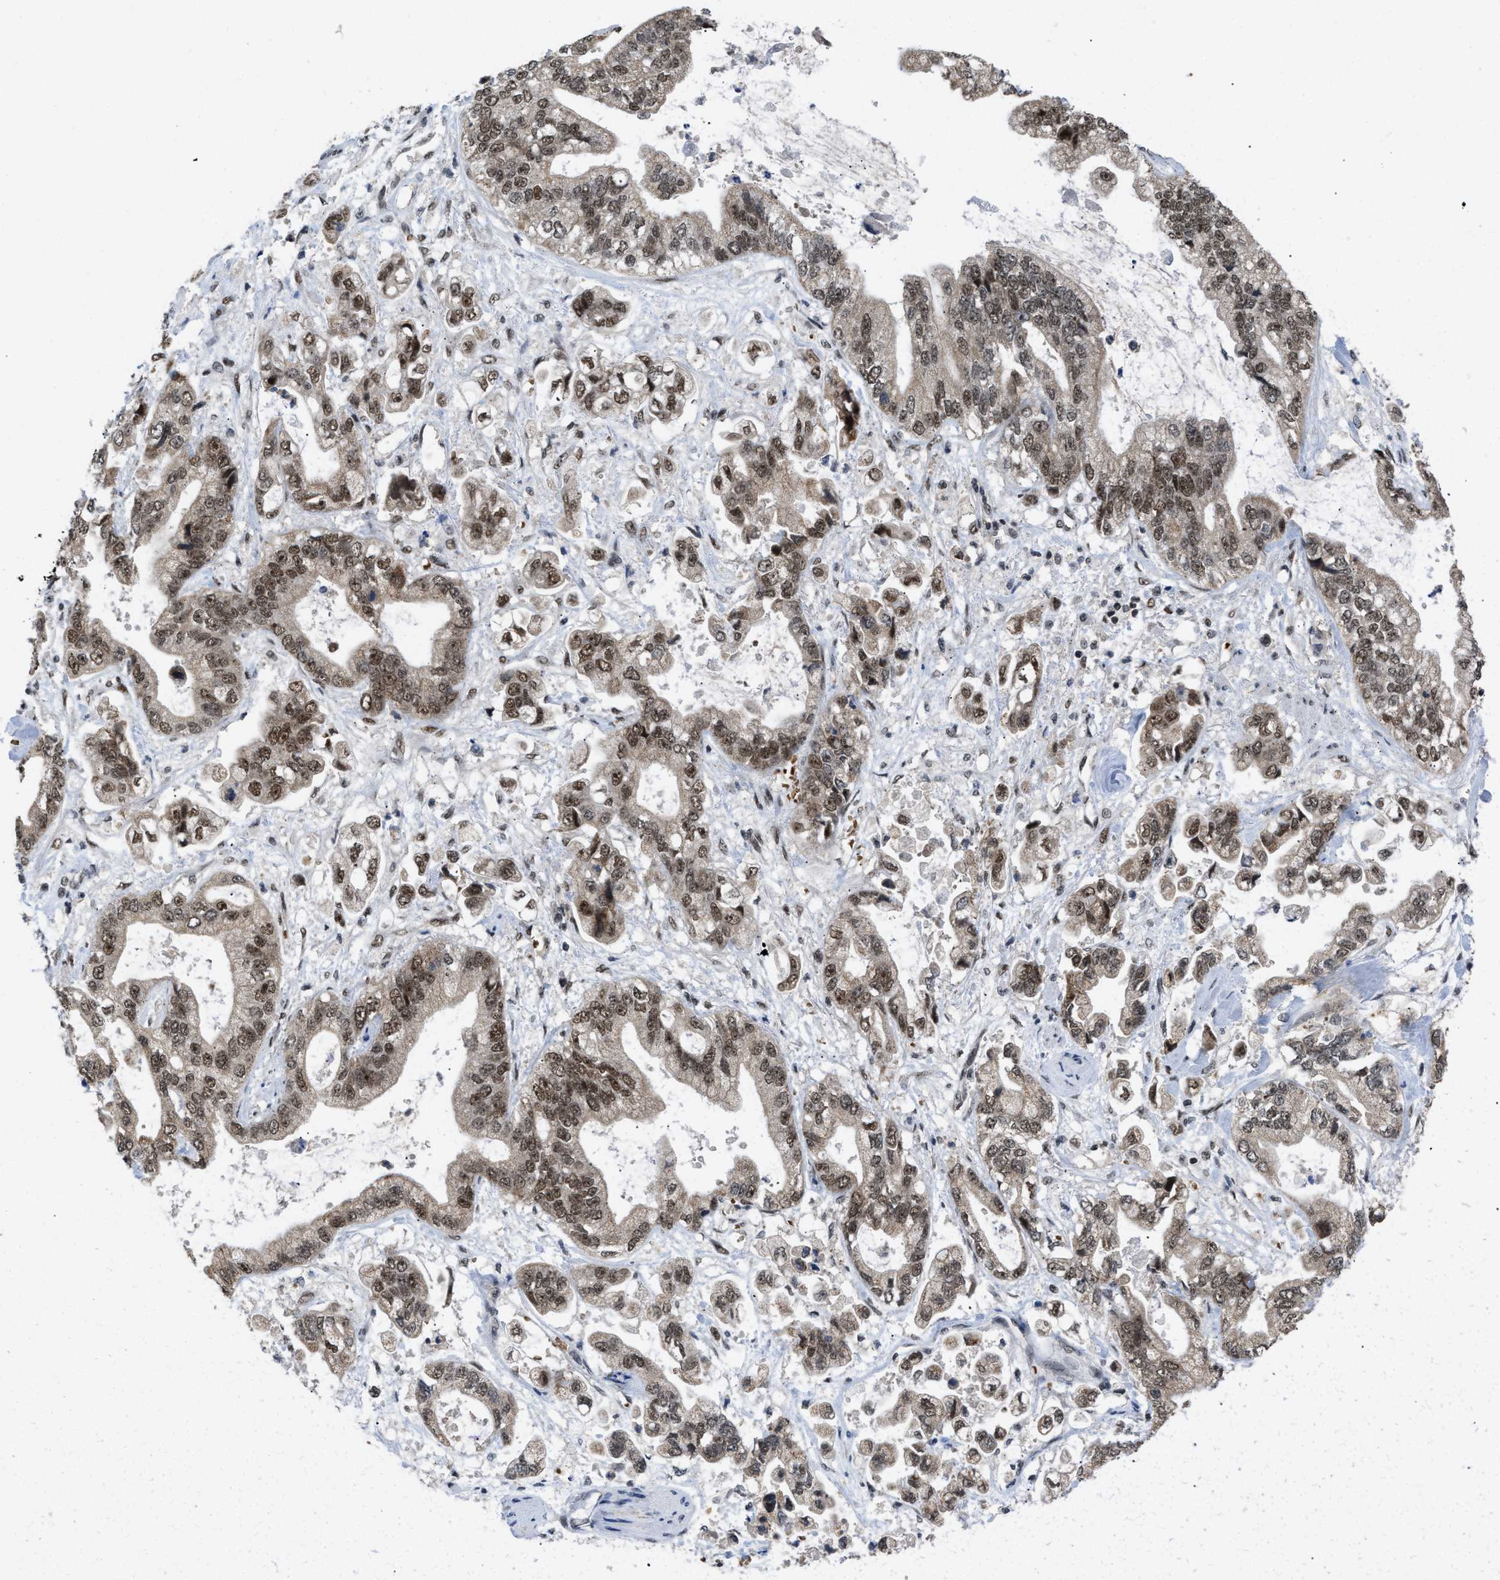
{"staining": {"intensity": "moderate", "quantity": ">75%", "location": "nuclear"}, "tissue": "stomach cancer", "cell_type": "Tumor cells", "image_type": "cancer", "snomed": [{"axis": "morphology", "description": "Normal tissue, NOS"}, {"axis": "morphology", "description": "Adenocarcinoma, NOS"}, {"axis": "topography", "description": "Stomach"}], "caption": "The immunohistochemical stain shows moderate nuclear staining in tumor cells of stomach adenocarcinoma tissue. The staining was performed using DAB (3,3'-diaminobenzidine), with brown indicating positive protein expression. Nuclei are stained blue with hematoxylin.", "gene": "ZNF346", "patient": {"sex": "male", "age": 62}}